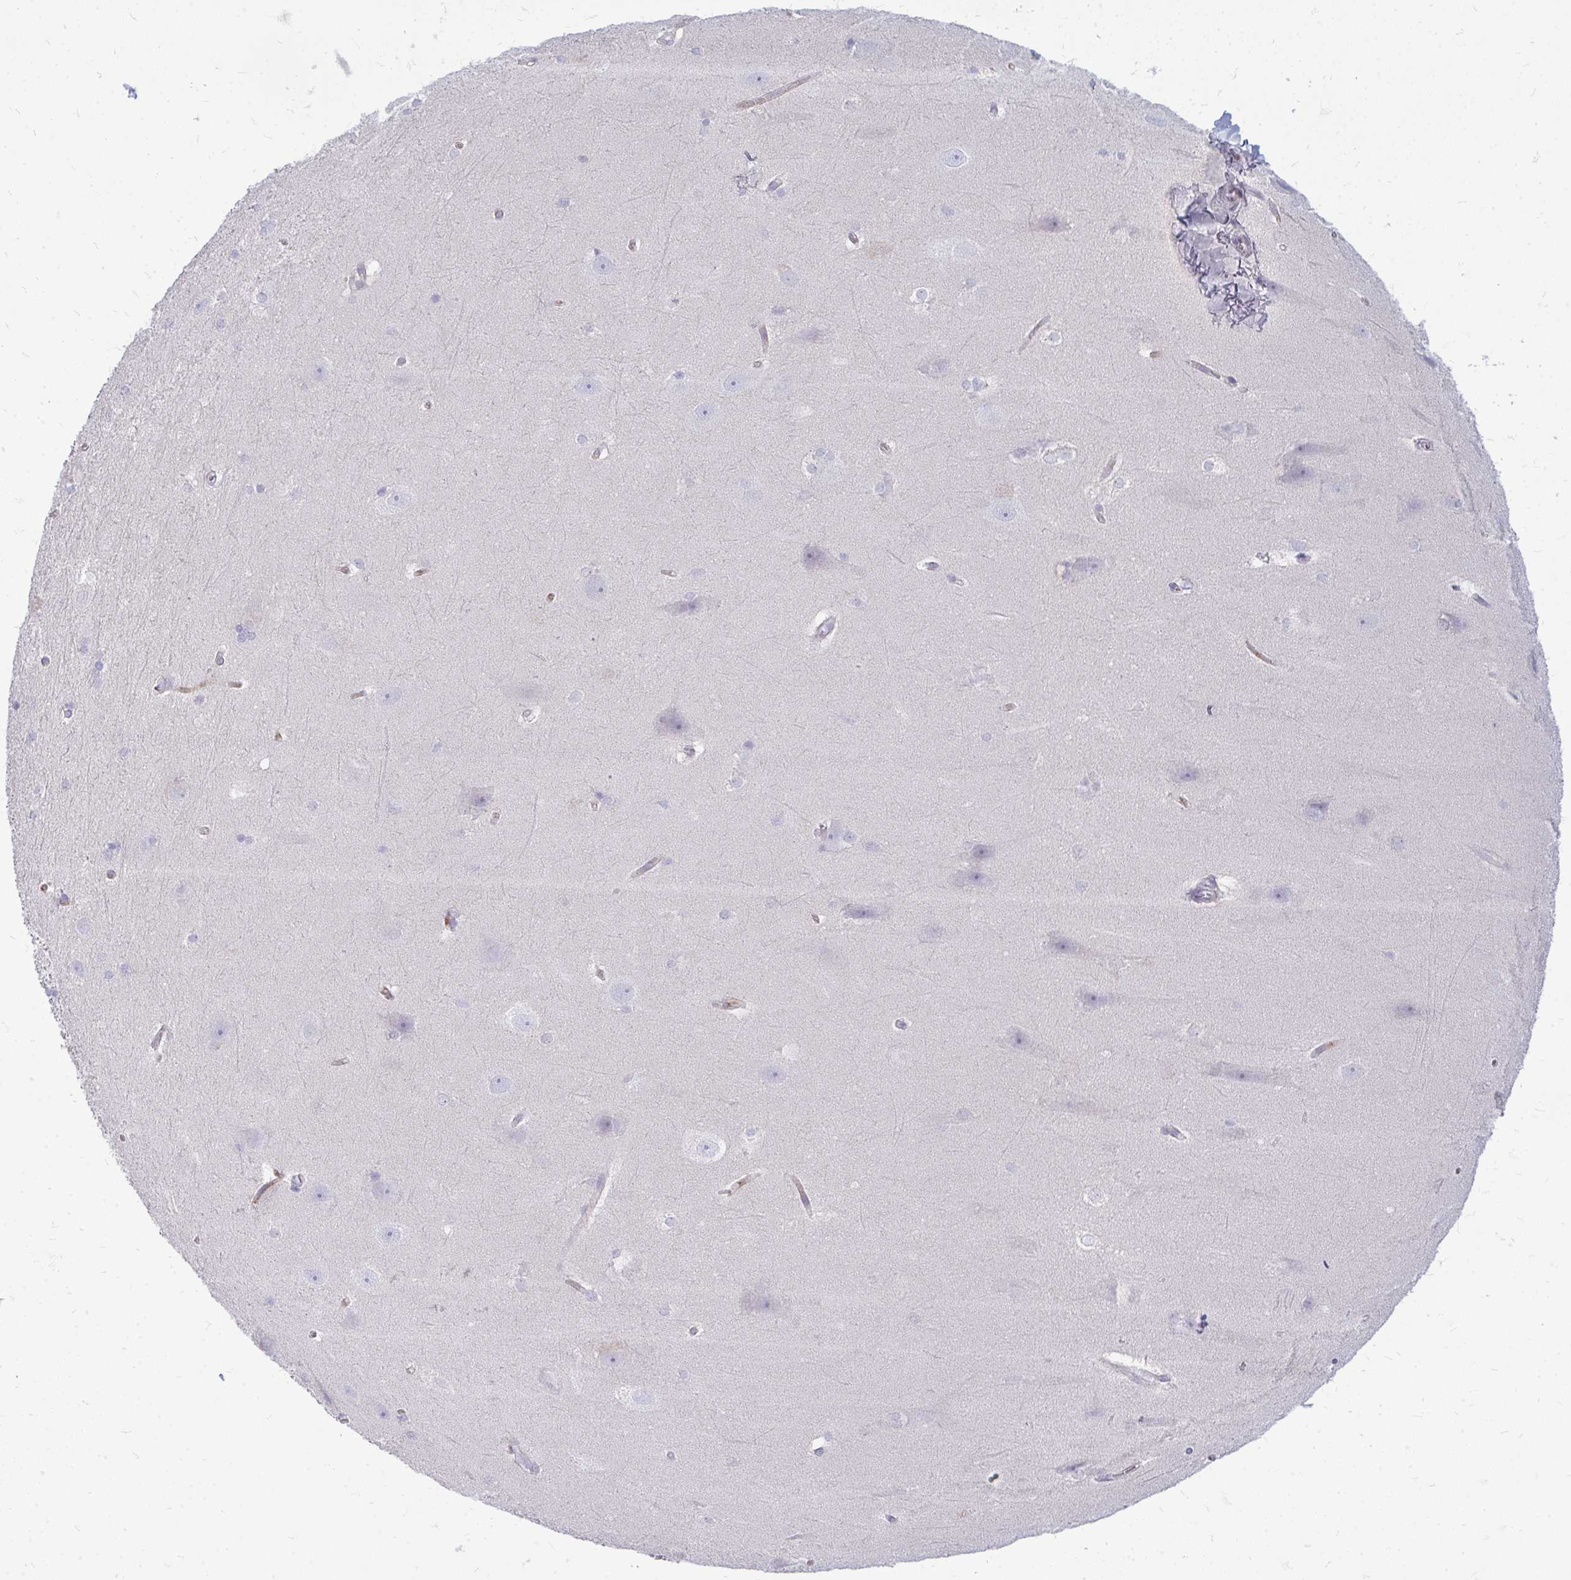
{"staining": {"intensity": "negative", "quantity": "none", "location": "none"}, "tissue": "hippocampus", "cell_type": "Glial cells", "image_type": "normal", "snomed": [{"axis": "morphology", "description": "Normal tissue, NOS"}, {"axis": "topography", "description": "Cerebral cortex"}, {"axis": "topography", "description": "Hippocampus"}], "caption": "A histopathology image of hippocampus stained for a protein shows no brown staining in glial cells. (DAB (3,3'-diaminobenzidine) IHC, high magnification).", "gene": "TSPEAR", "patient": {"sex": "female", "age": 19}}